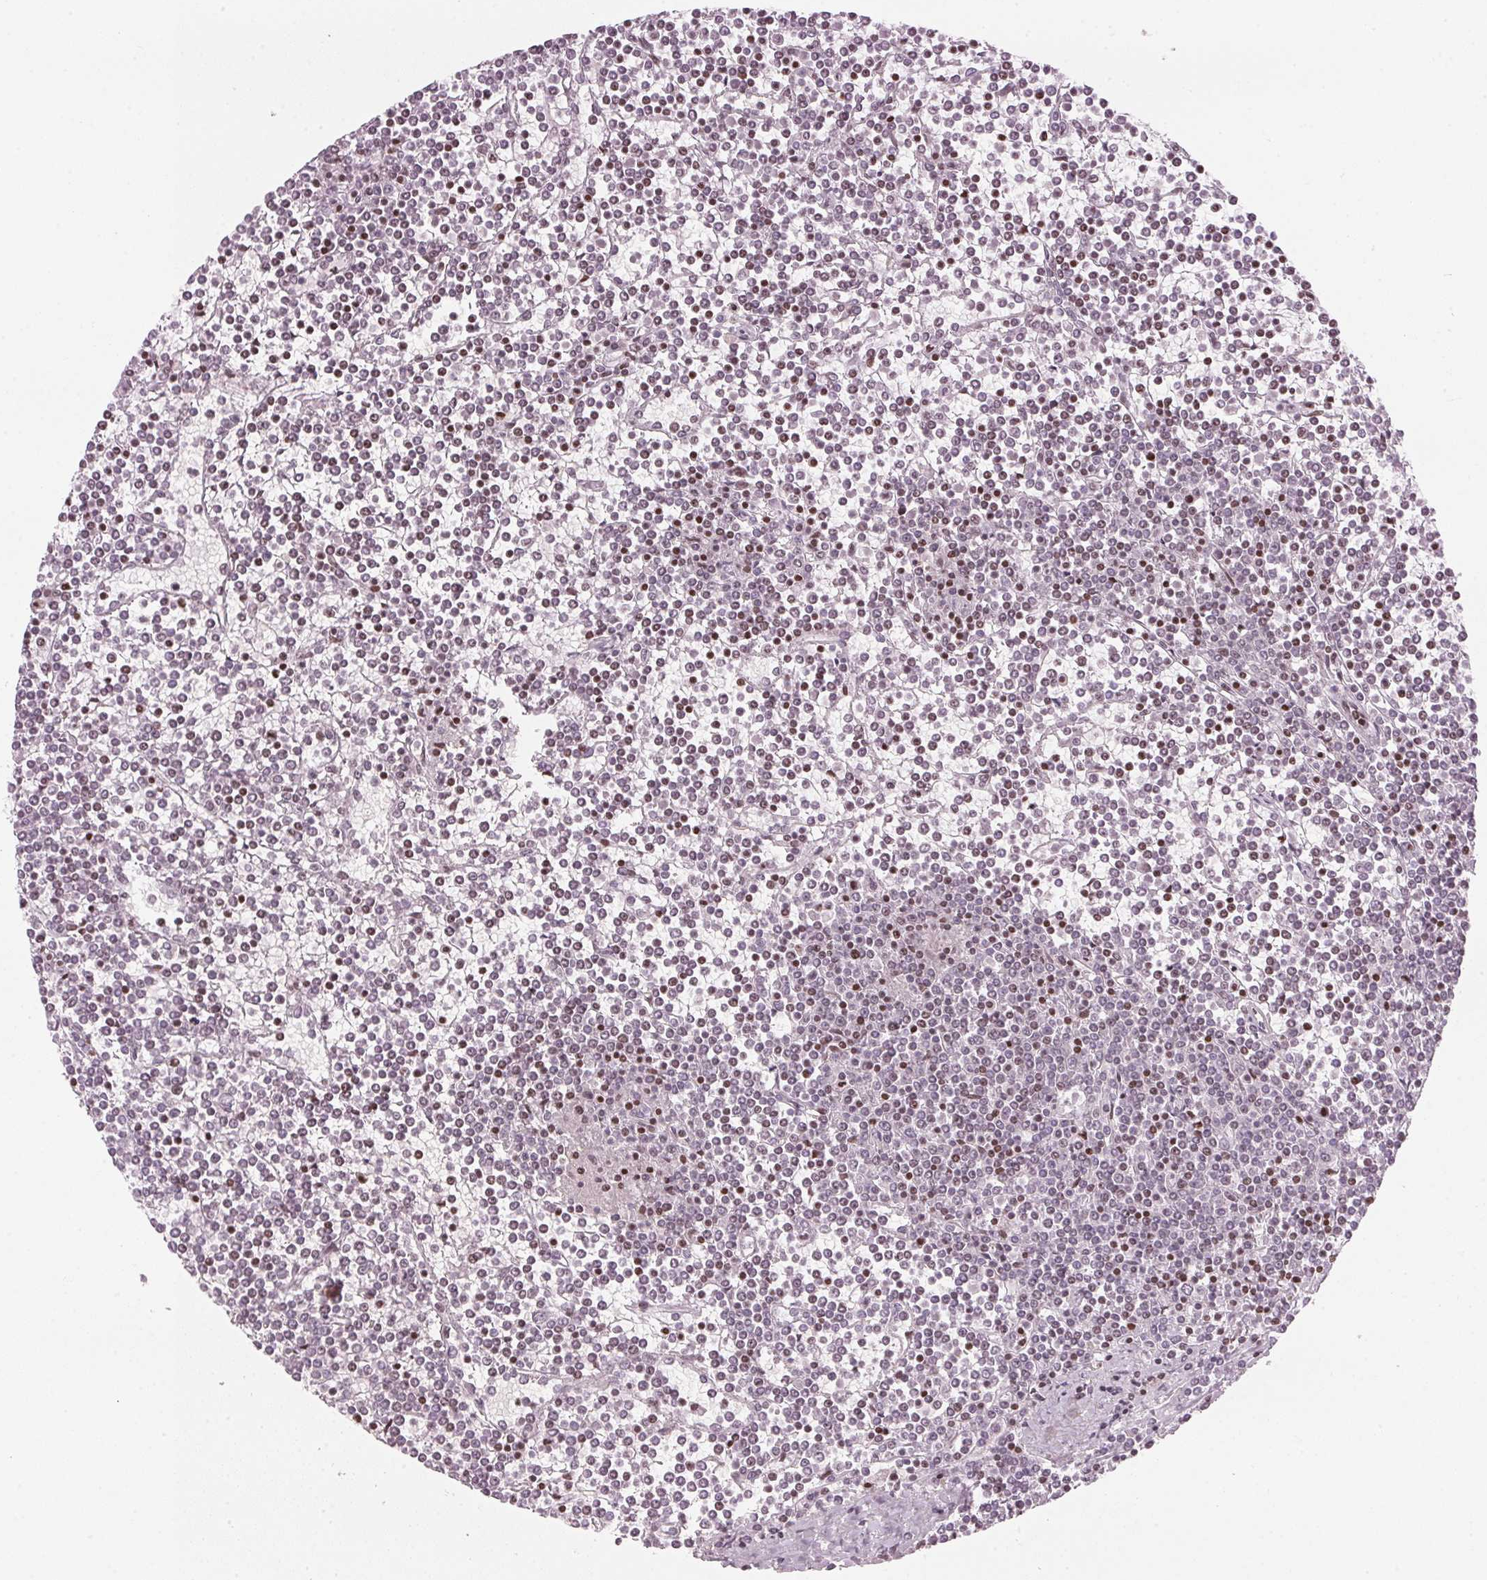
{"staining": {"intensity": "weak", "quantity": "25%-75%", "location": "cytoplasmic/membranous"}, "tissue": "lymphoma", "cell_type": "Tumor cells", "image_type": "cancer", "snomed": [{"axis": "morphology", "description": "Malignant lymphoma, non-Hodgkin's type, Low grade"}, {"axis": "topography", "description": "Spleen"}], "caption": "The photomicrograph shows a brown stain indicating the presence of a protein in the cytoplasmic/membranous of tumor cells in malignant lymphoma, non-Hodgkin's type (low-grade).", "gene": "SFRP4", "patient": {"sex": "female", "age": 19}}